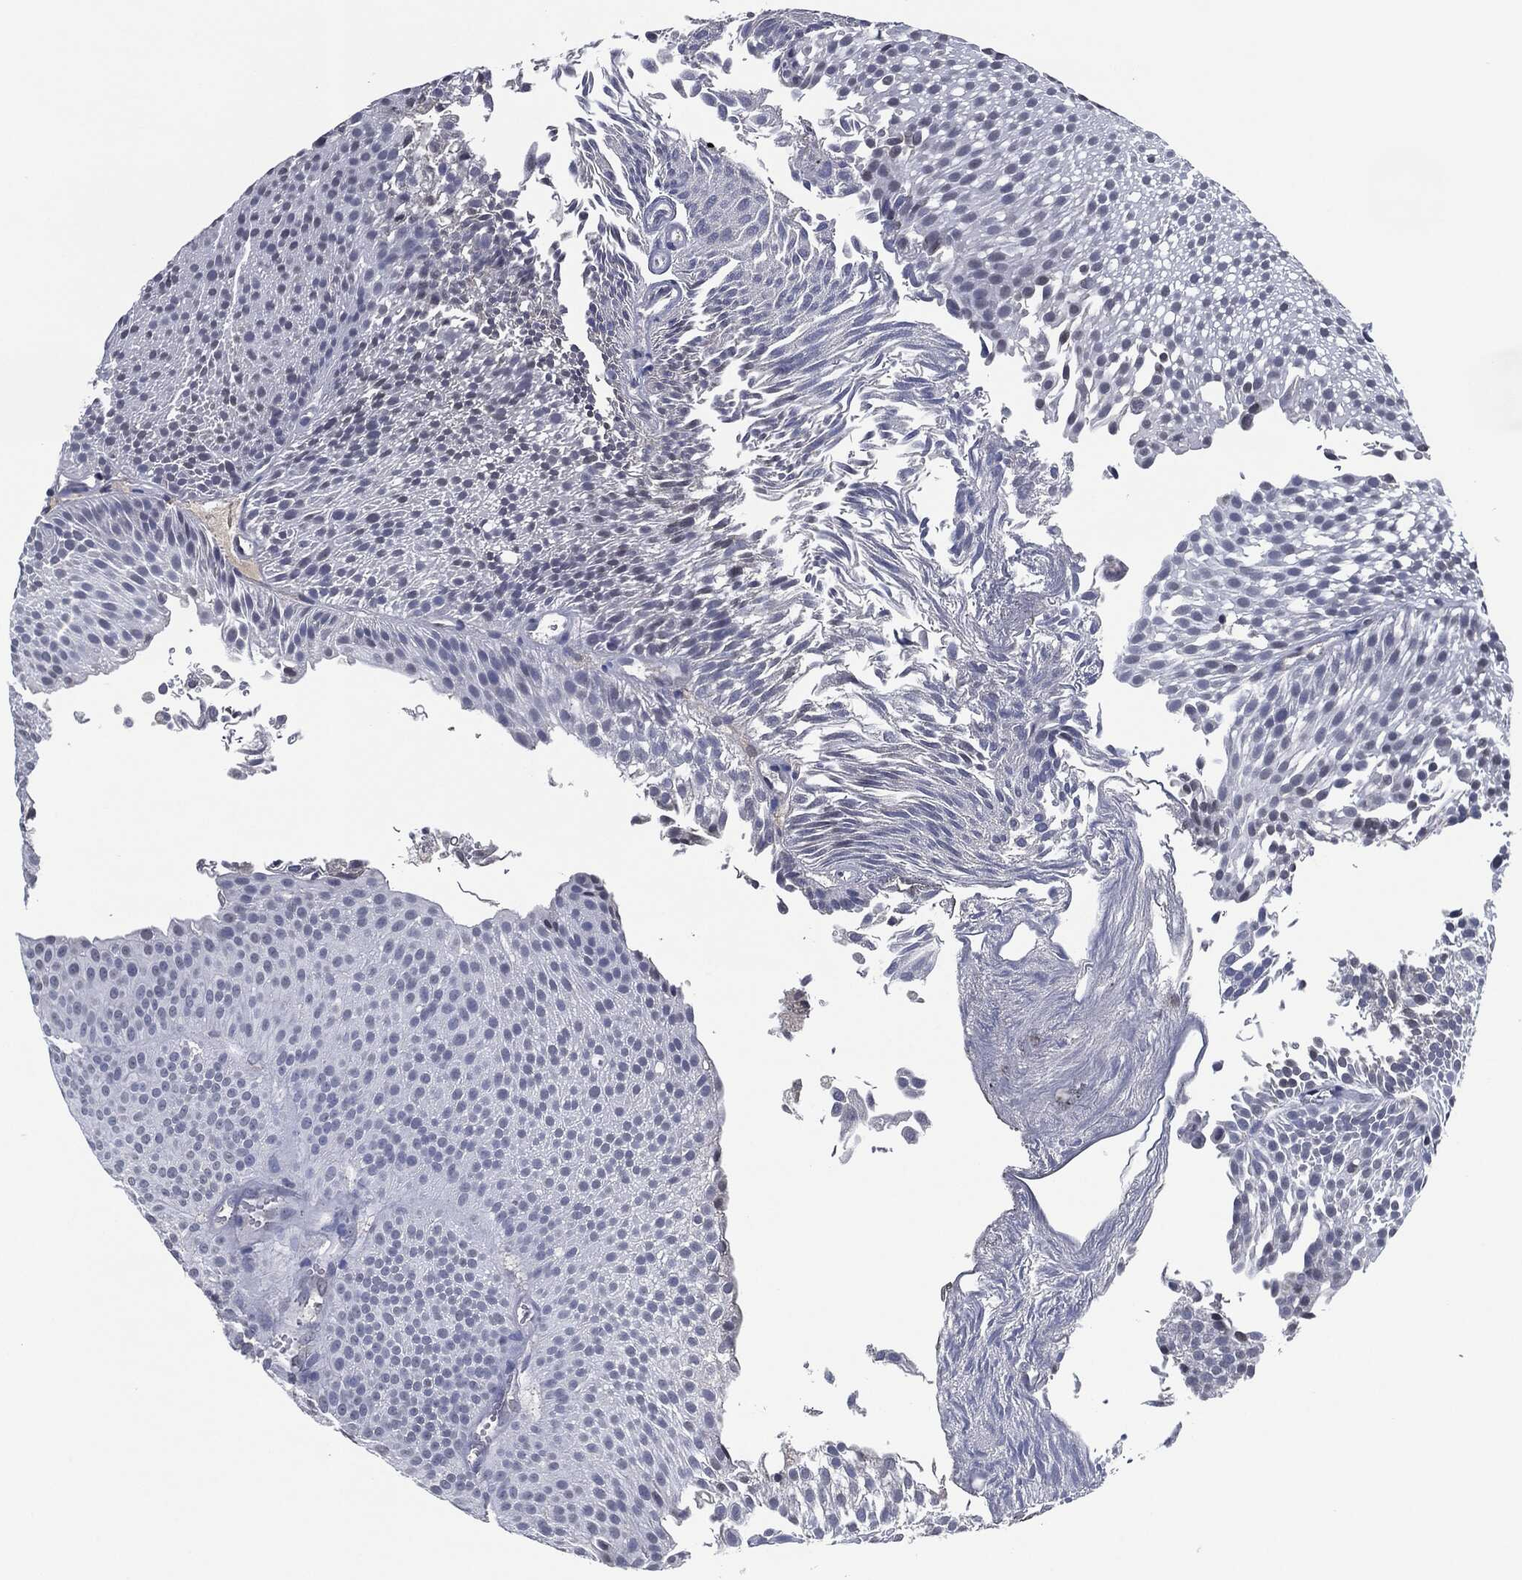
{"staining": {"intensity": "negative", "quantity": "none", "location": "none"}, "tissue": "urothelial cancer", "cell_type": "Tumor cells", "image_type": "cancer", "snomed": [{"axis": "morphology", "description": "Urothelial carcinoma, Low grade"}, {"axis": "topography", "description": "Urinary bladder"}], "caption": "This is an immunohistochemistry photomicrograph of human low-grade urothelial carcinoma. There is no expression in tumor cells.", "gene": "IL2RG", "patient": {"sex": "male", "age": 65}}